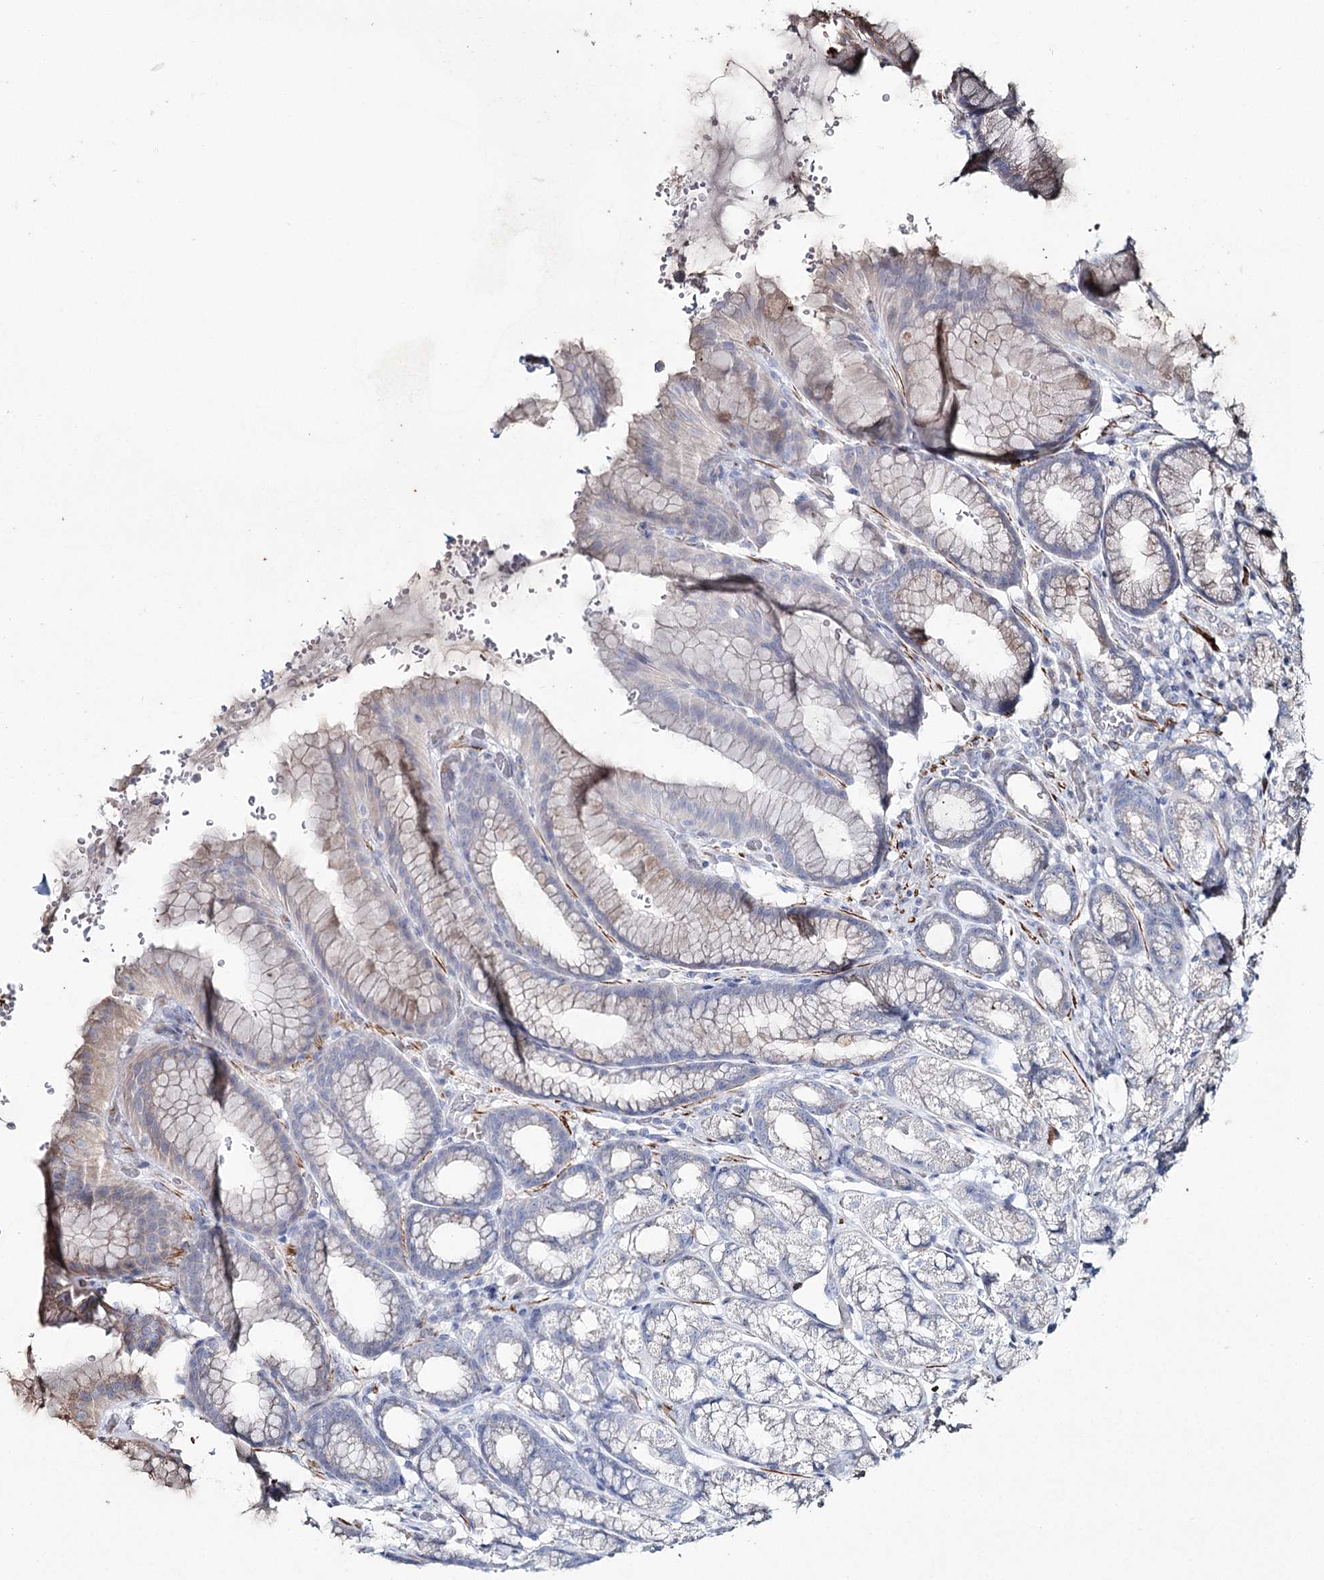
{"staining": {"intensity": "moderate", "quantity": "25%-75%", "location": "cytoplasmic/membranous"}, "tissue": "stomach", "cell_type": "Glandular cells", "image_type": "normal", "snomed": [{"axis": "morphology", "description": "Normal tissue, NOS"}, {"axis": "morphology", "description": "Adenocarcinoma, NOS"}, {"axis": "topography", "description": "Stomach"}], "caption": "Glandular cells display moderate cytoplasmic/membranous staining in approximately 25%-75% of cells in benign stomach.", "gene": "SUMF1", "patient": {"sex": "male", "age": 57}}